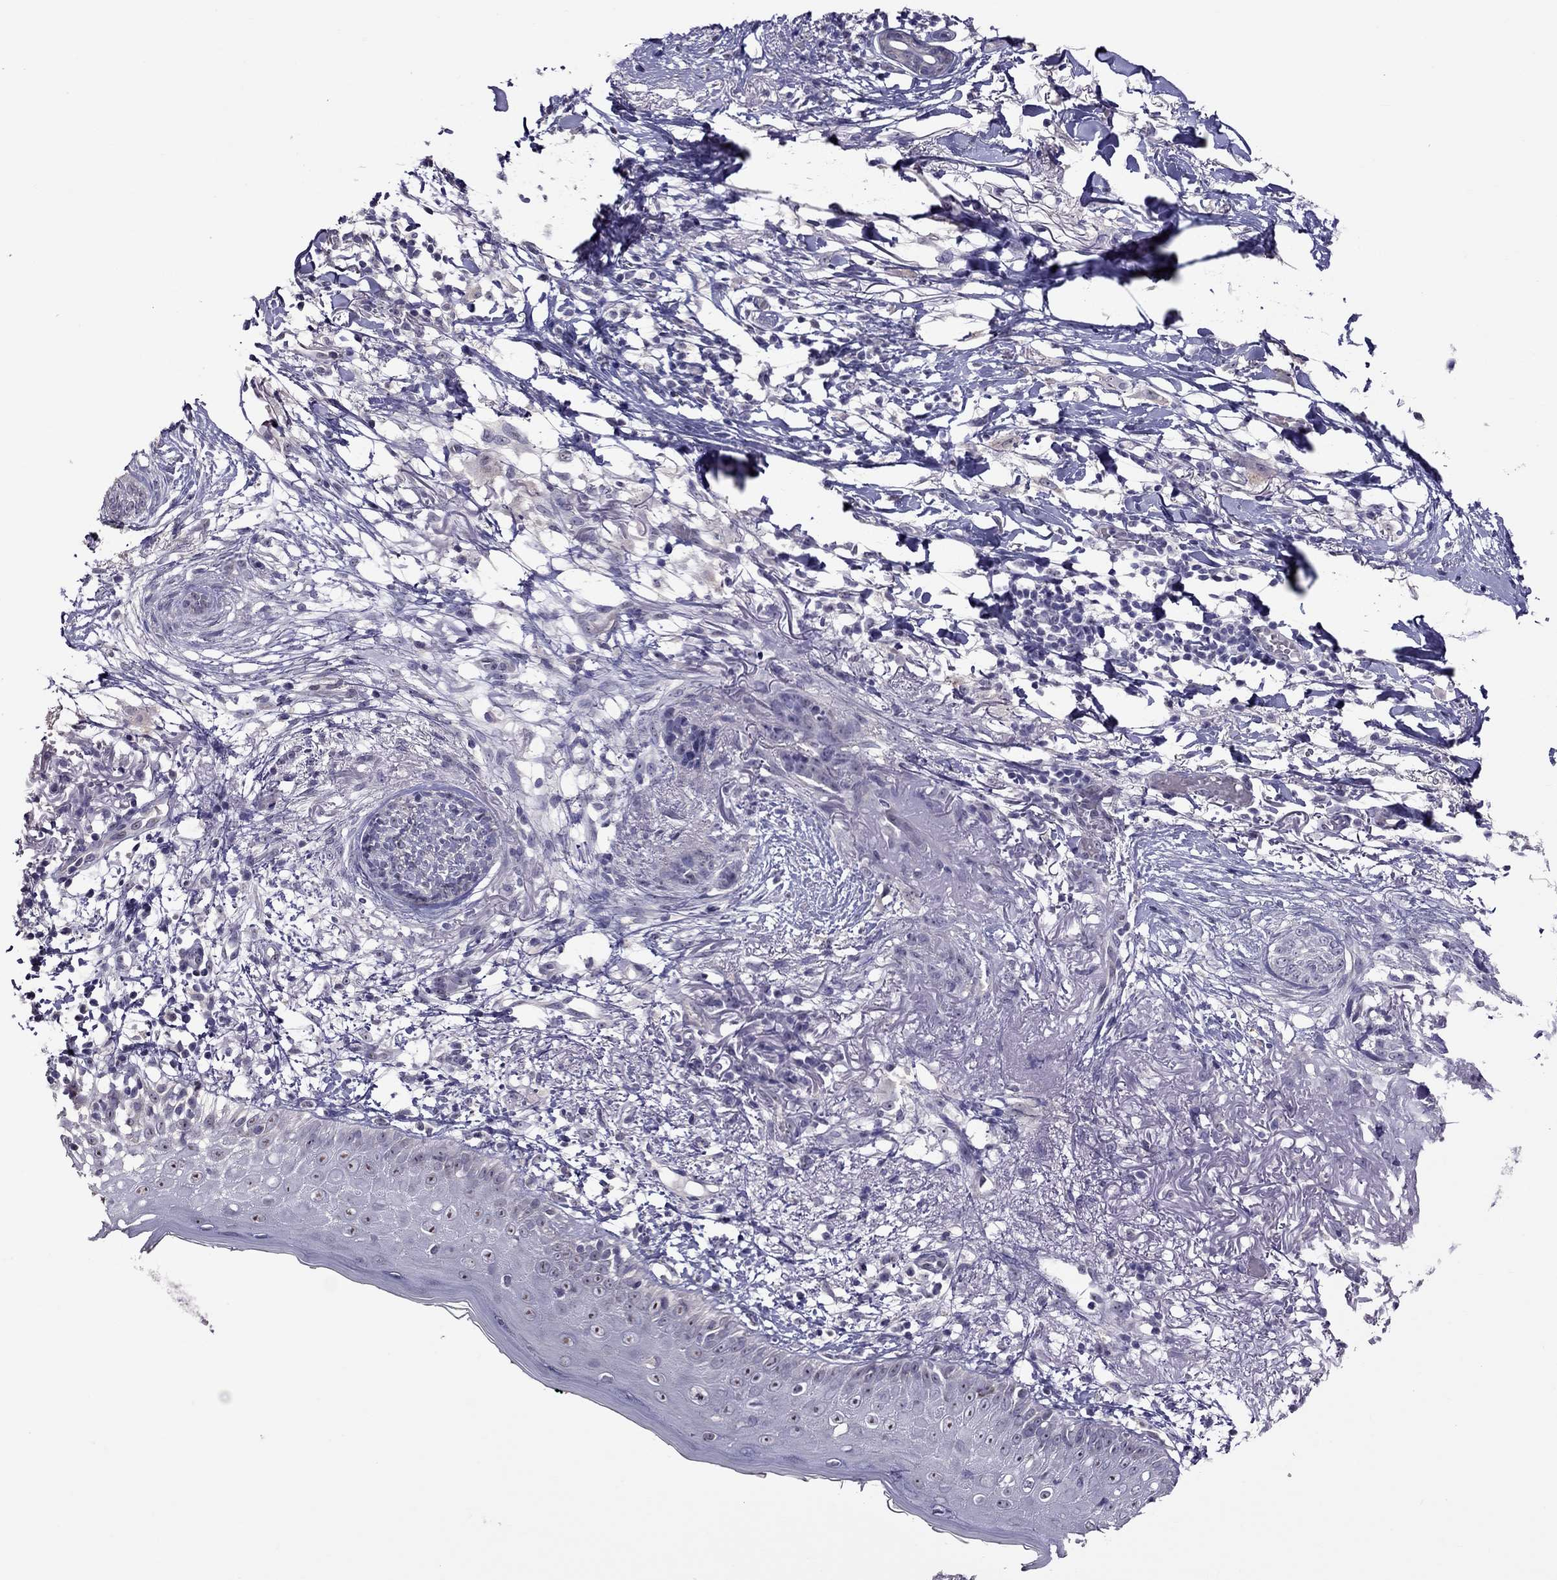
{"staining": {"intensity": "negative", "quantity": "none", "location": "none"}, "tissue": "skin cancer", "cell_type": "Tumor cells", "image_type": "cancer", "snomed": [{"axis": "morphology", "description": "Normal tissue, NOS"}, {"axis": "morphology", "description": "Basal cell carcinoma"}, {"axis": "topography", "description": "Skin"}], "caption": "Protein analysis of skin cancer (basal cell carcinoma) shows no significant expression in tumor cells.", "gene": "LRRC46", "patient": {"sex": "male", "age": 84}}